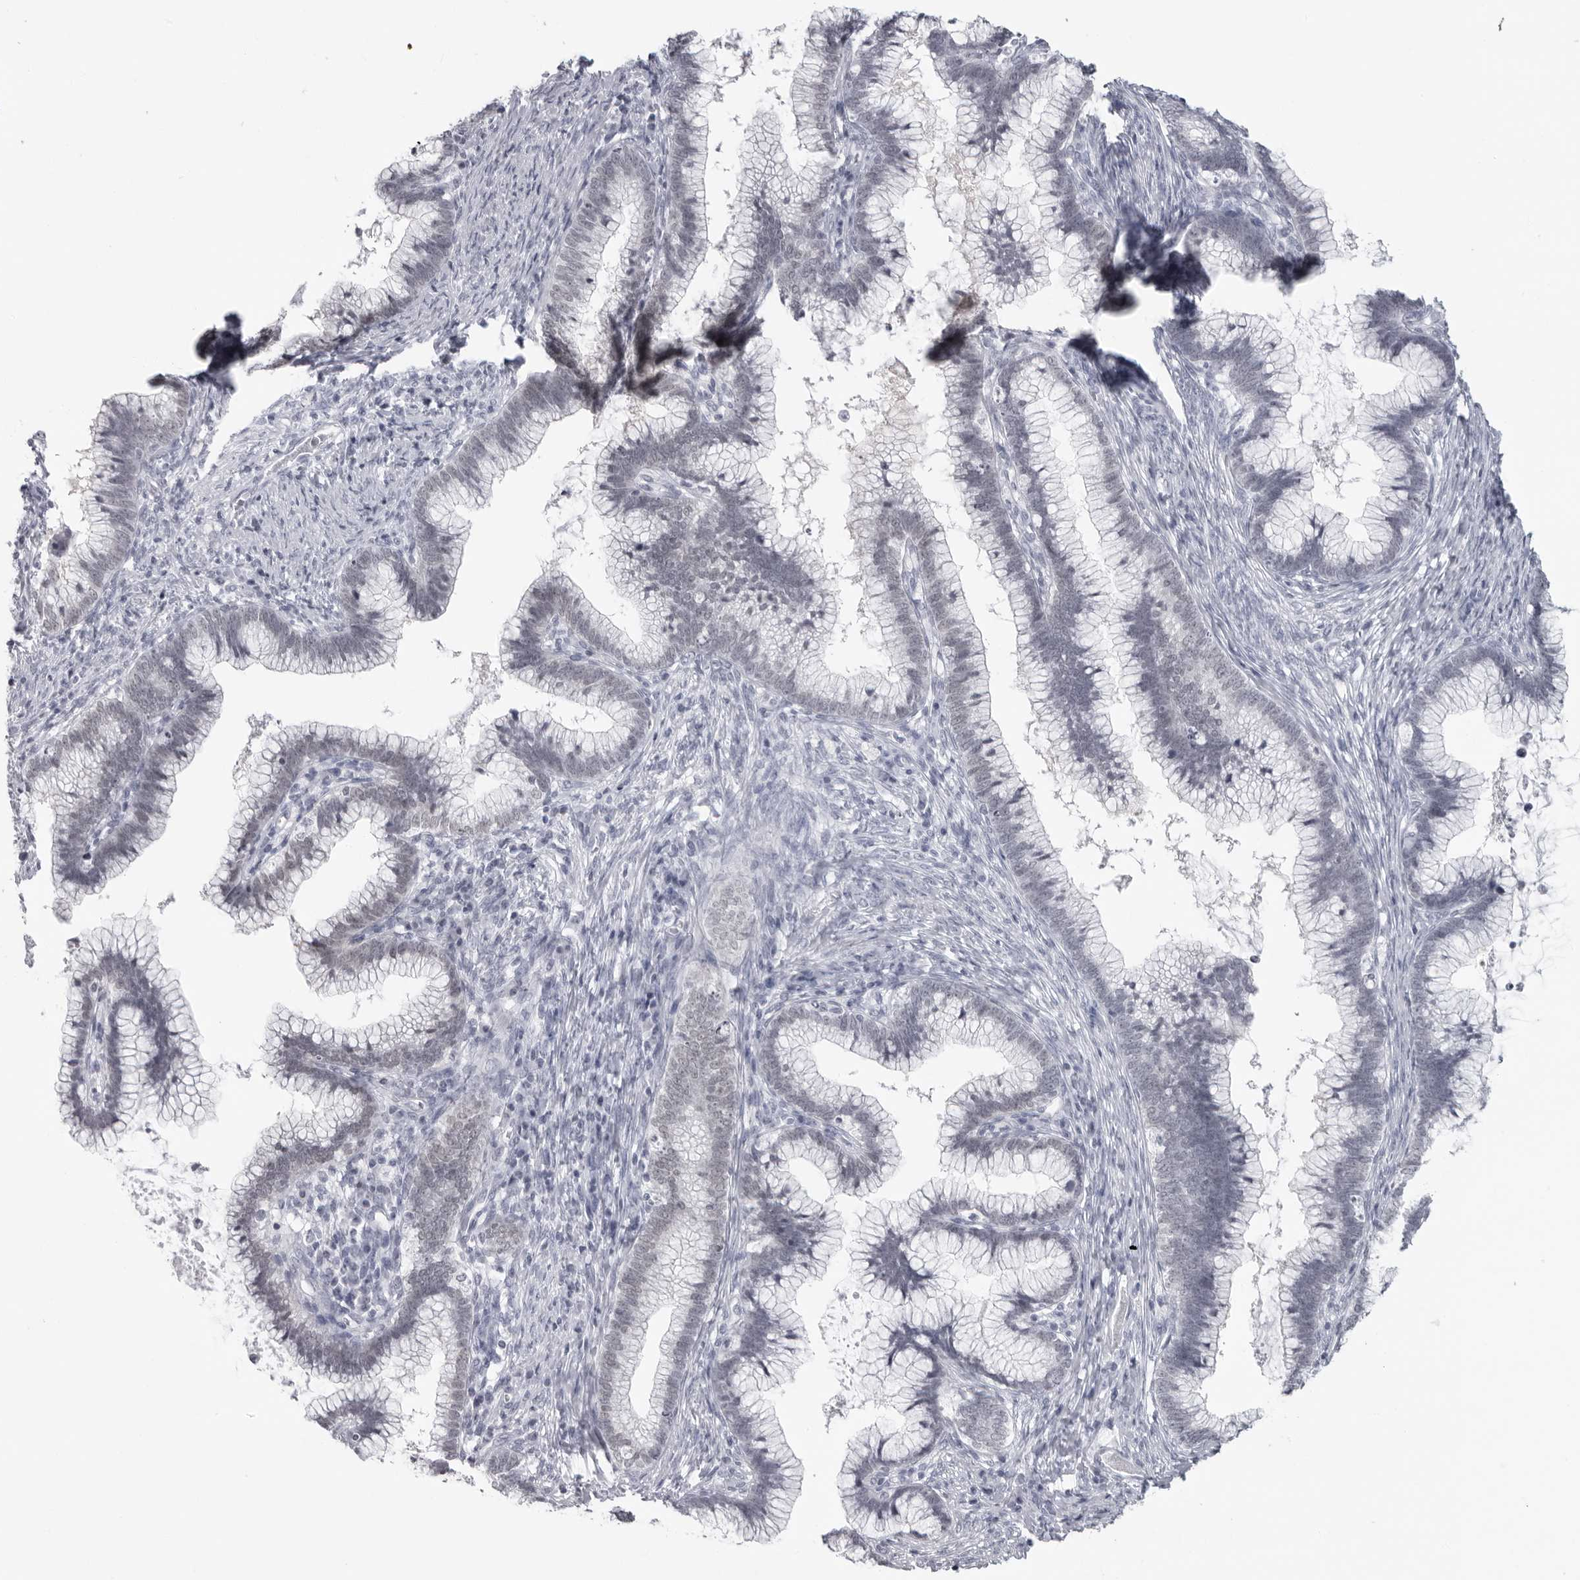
{"staining": {"intensity": "negative", "quantity": "none", "location": "none"}, "tissue": "cervical cancer", "cell_type": "Tumor cells", "image_type": "cancer", "snomed": [{"axis": "morphology", "description": "Adenocarcinoma, NOS"}, {"axis": "topography", "description": "Cervix"}], "caption": "Tumor cells show no significant protein positivity in adenocarcinoma (cervical).", "gene": "ESPN", "patient": {"sex": "female", "age": 36}}